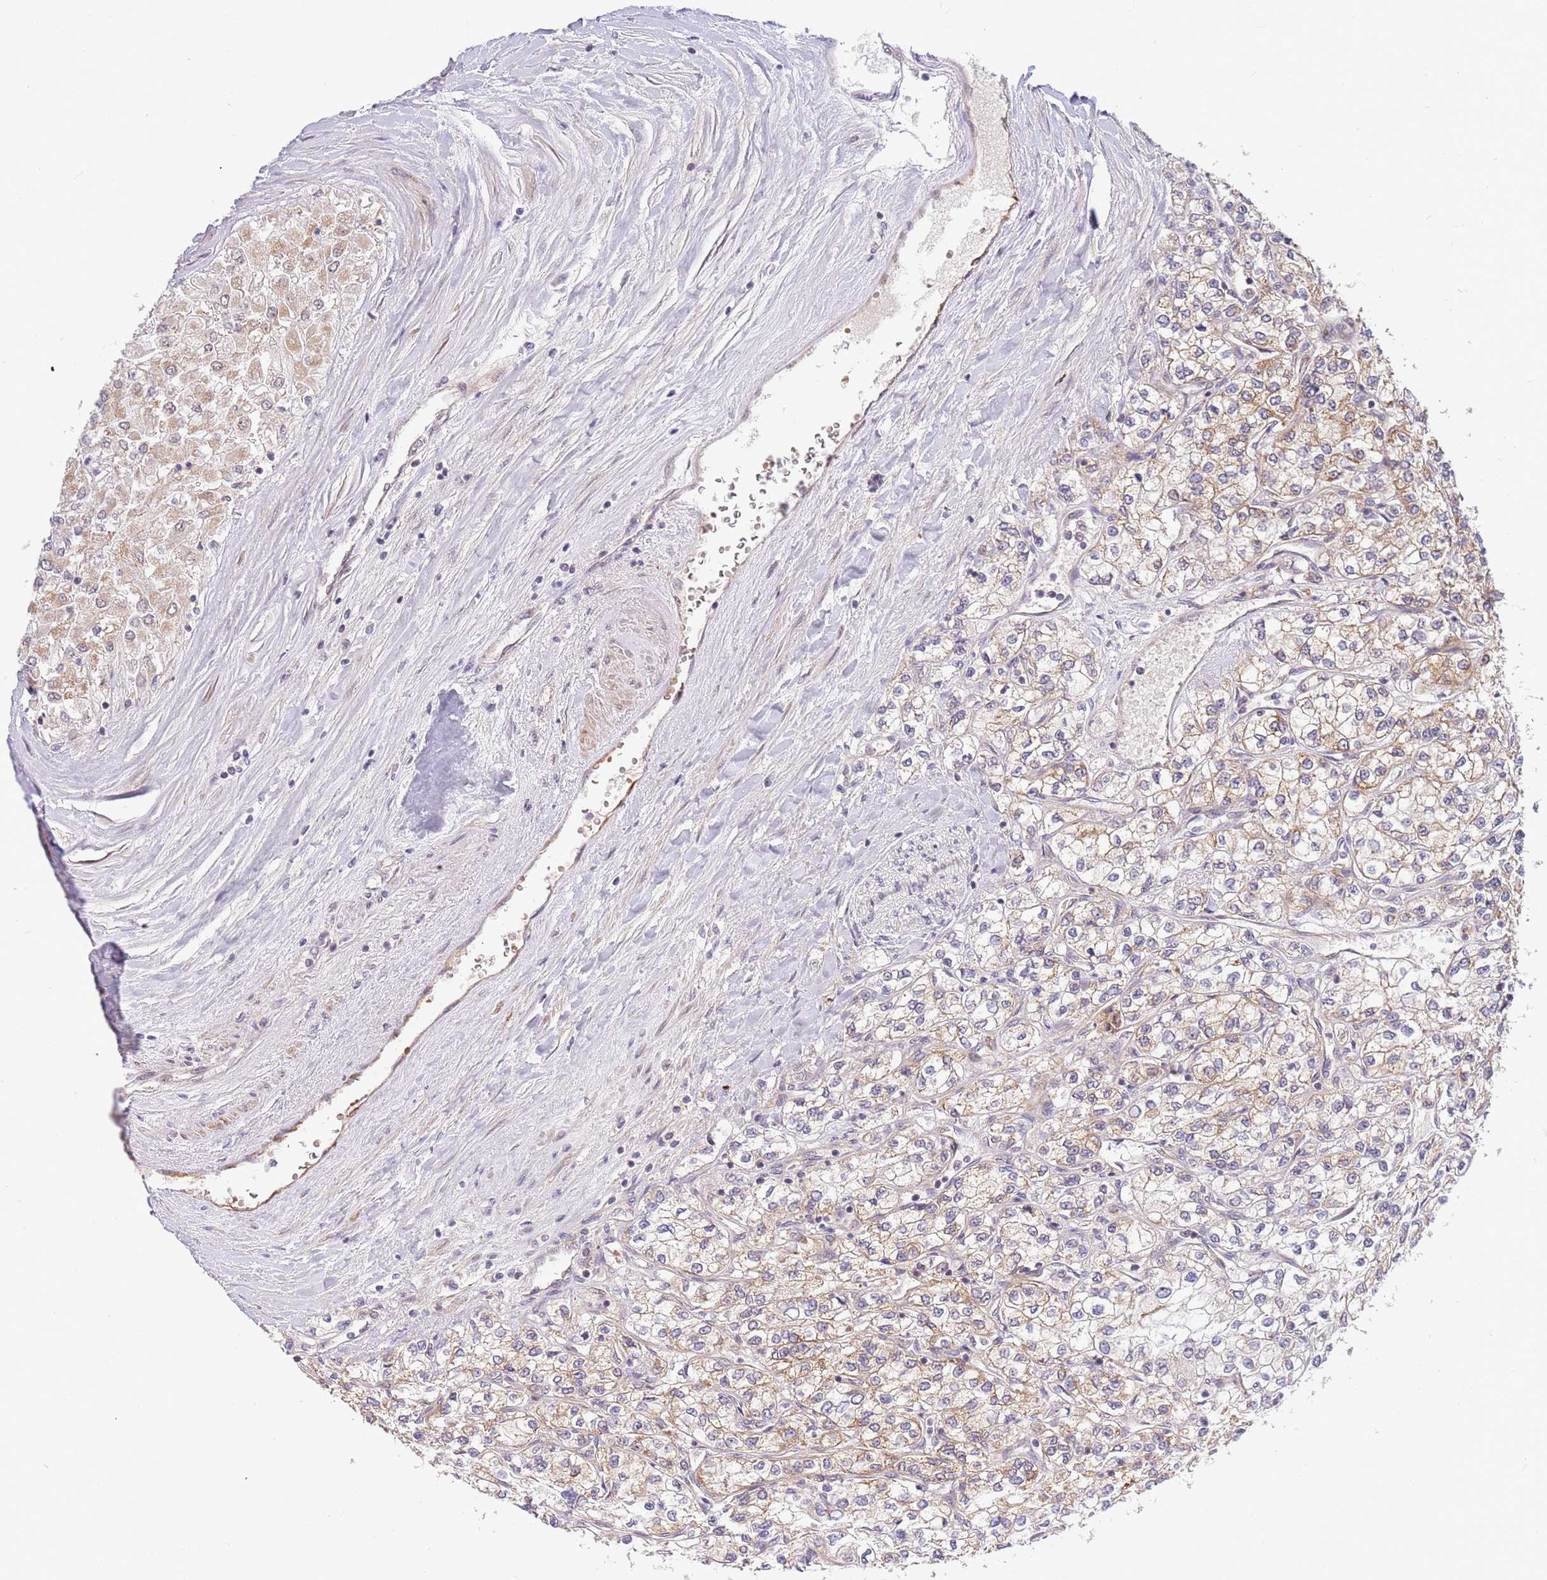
{"staining": {"intensity": "weak", "quantity": "<25%", "location": "cytoplasmic/membranous"}, "tissue": "renal cancer", "cell_type": "Tumor cells", "image_type": "cancer", "snomed": [{"axis": "morphology", "description": "Adenocarcinoma, NOS"}, {"axis": "topography", "description": "Kidney"}], "caption": "This is an immunohistochemistry (IHC) photomicrograph of human renal adenocarcinoma. There is no staining in tumor cells.", "gene": "HAUS3", "patient": {"sex": "male", "age": 80}}